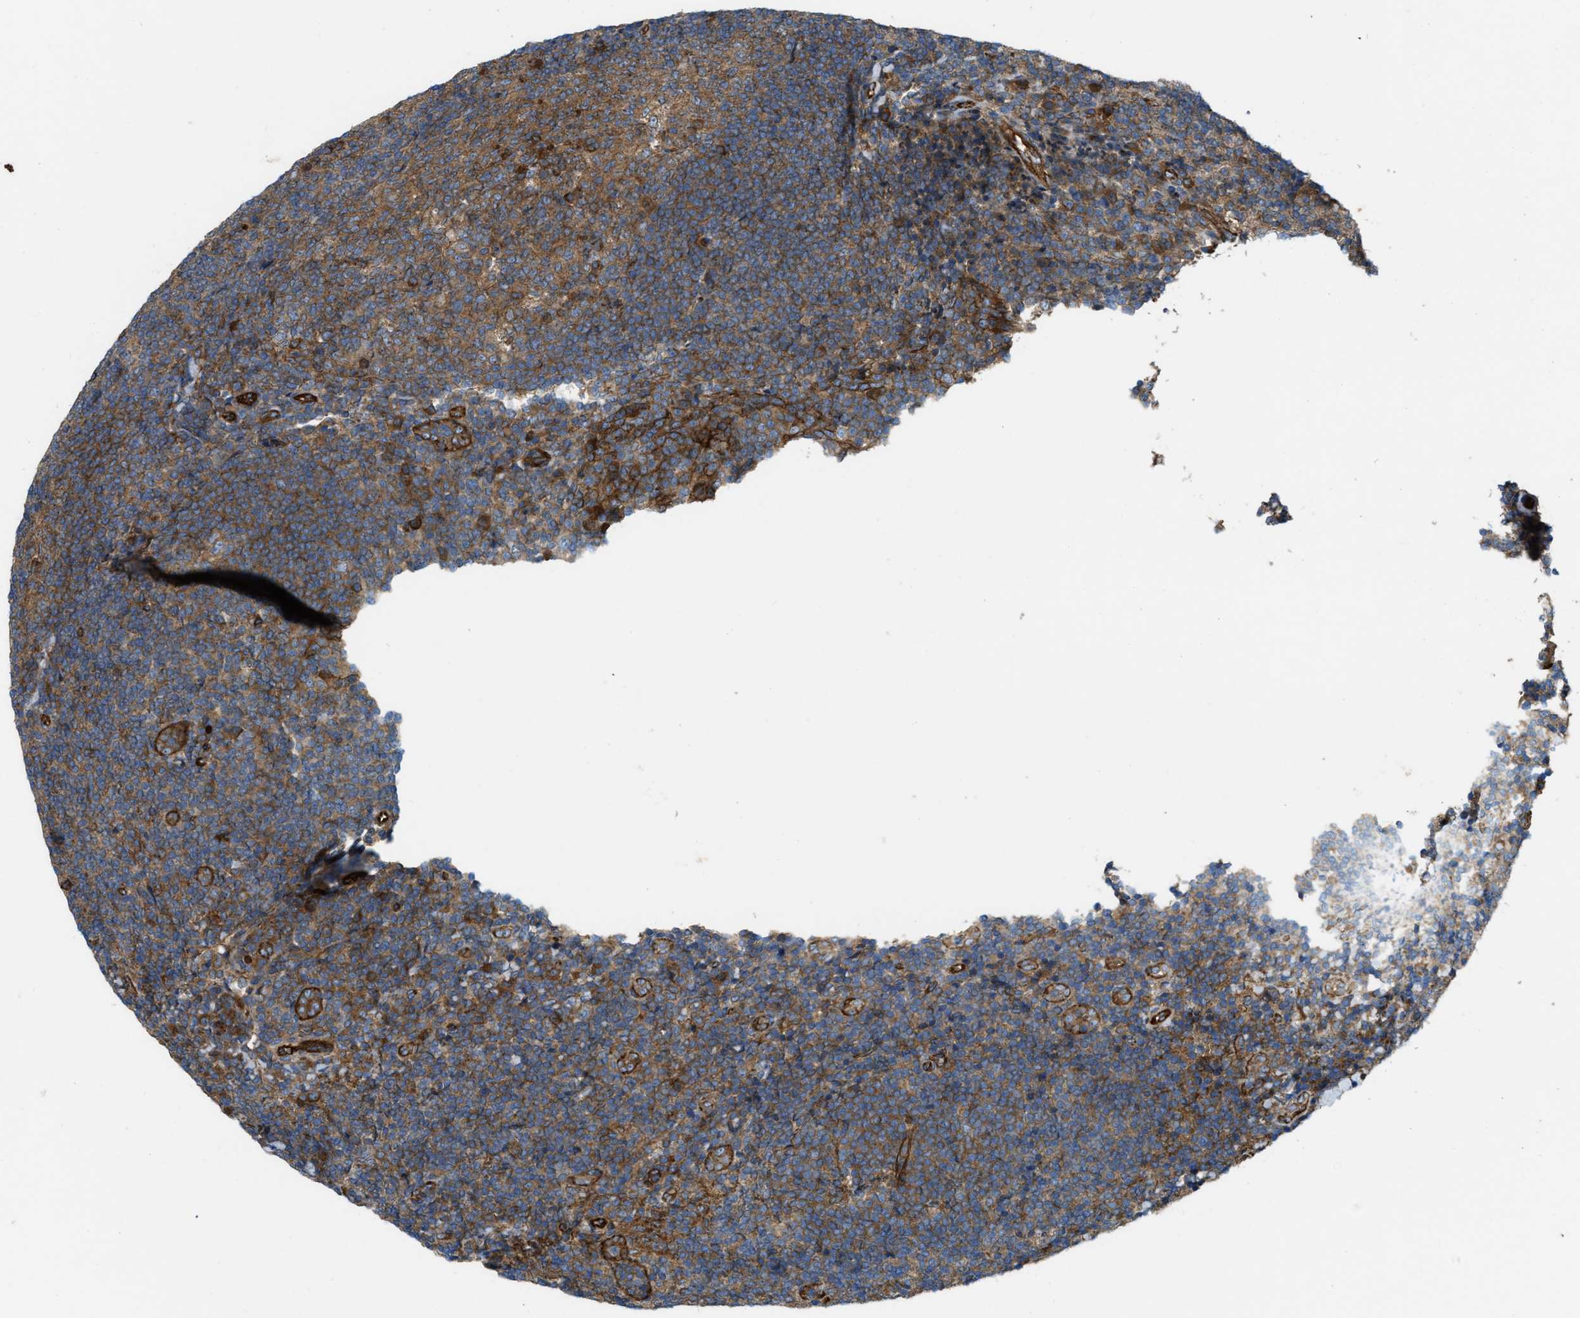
{"staining": {"intensity": "moderate", "quantity": ">75%", "location": "cytoplasmic/membranous"}, "tissue": "tonsil", "cell_type": "Germinal center cells", "image_type": "normal", "snomed": [{"axis": "morphology", "description": "Normal tissue, NOS"}, {"axis": "topography", "description": "Tonsil"}], "caption": "Normal tonsil reveals moderate cytoplasmic/membranous staining in approximately >75% of germinal center cells.", "gene": "ERC1", "patient": {"sex": "male", "age": 37}}